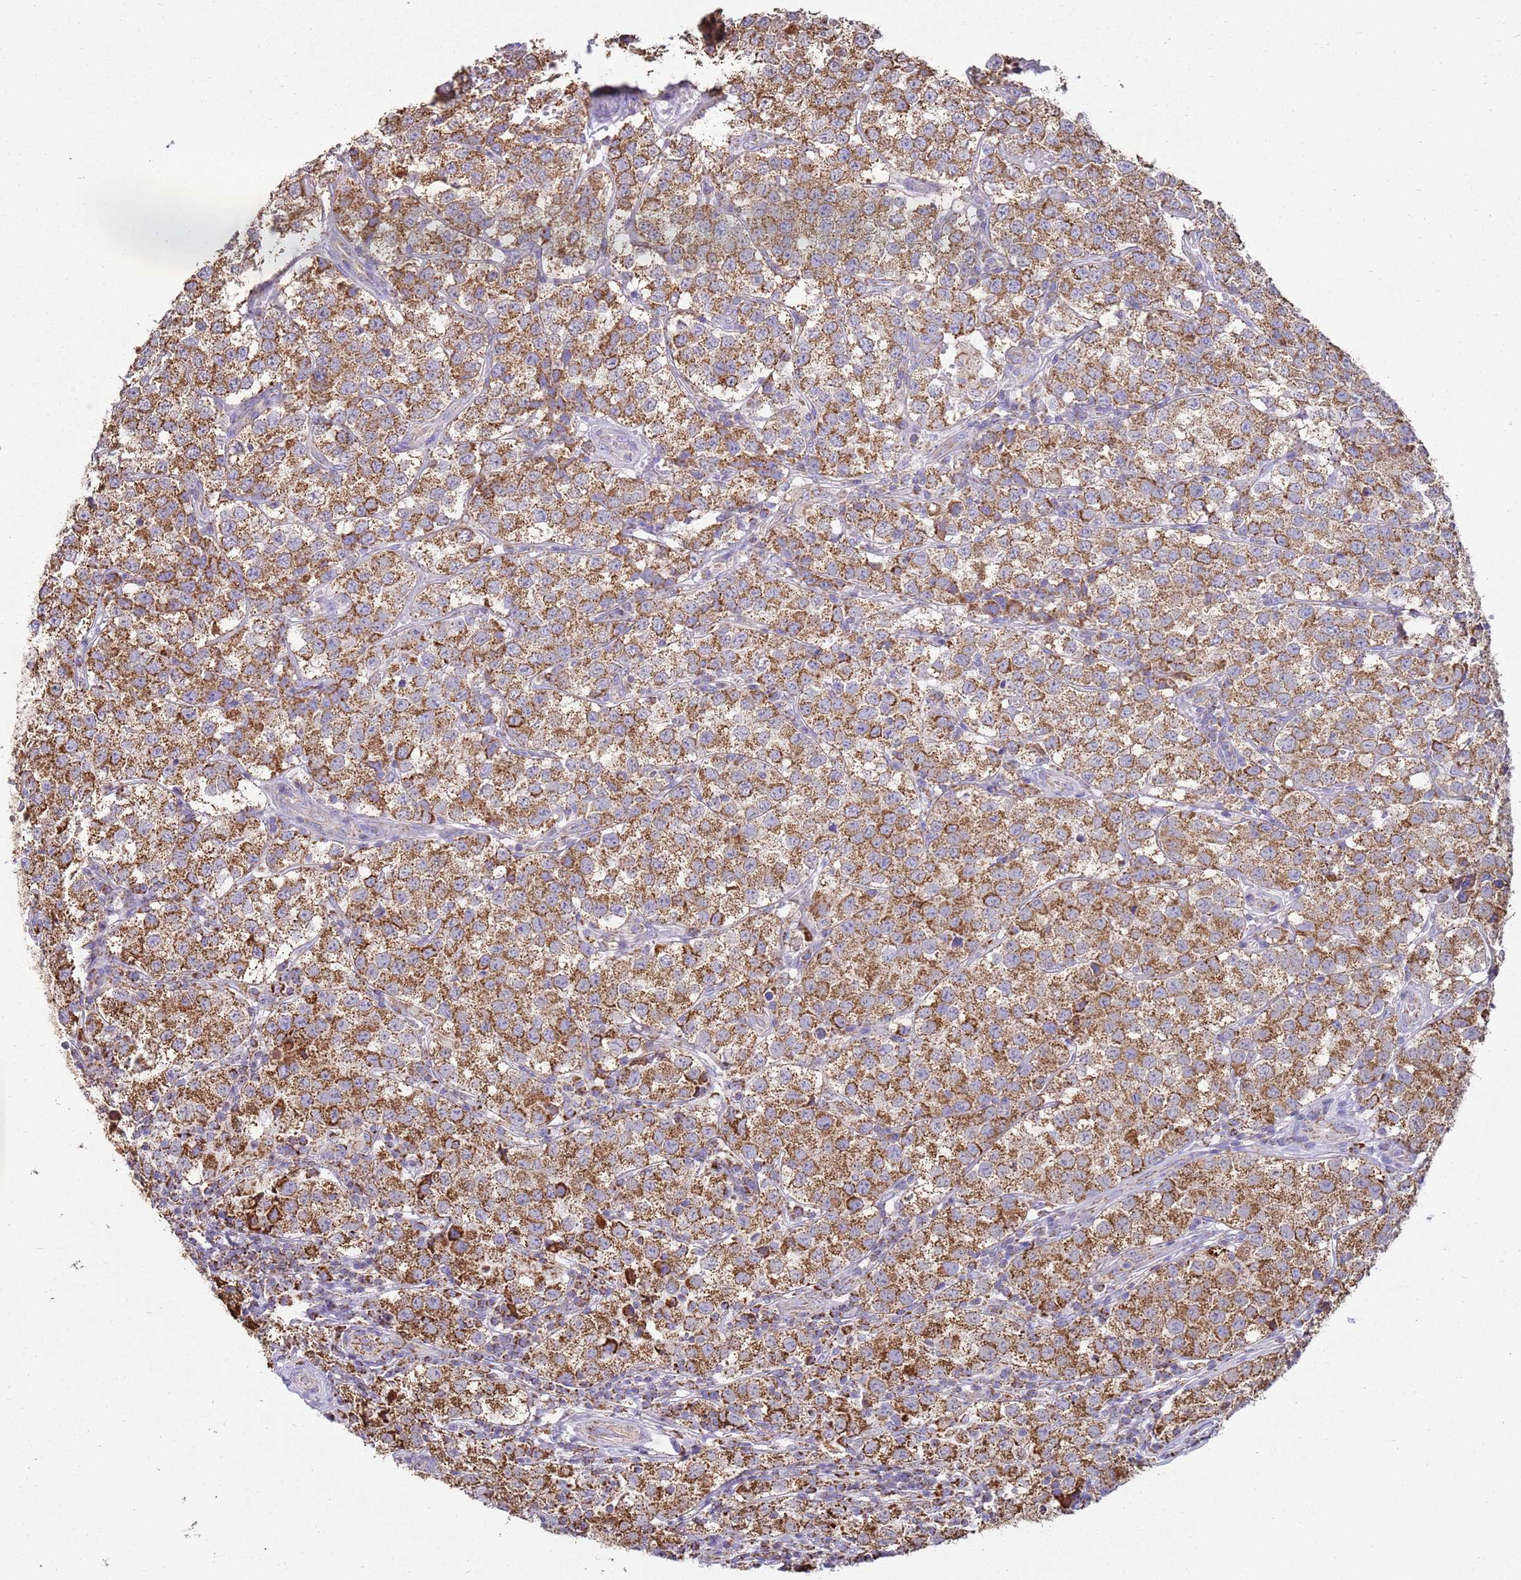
{"staining": {"intensity": "strong", "quantity": ">75%", "location": "cytoplasmic/membranous"}, "tissue": "testis cancer", "cell_type": "Tumor cells", "image_type": "cancer", "snomed": [{"axis": "morphology", "description": "Seminoma, NOS"}, {"axis": "topography", "description": "Testis"}], "caption": "Brown immunohistochemical staining in human testis cancer reveals strong cytoplasmic/membranous staining in about >75% of tumor cells.", "gene": "TTLL1", "patient": {"sex": "male", "age": 34}}